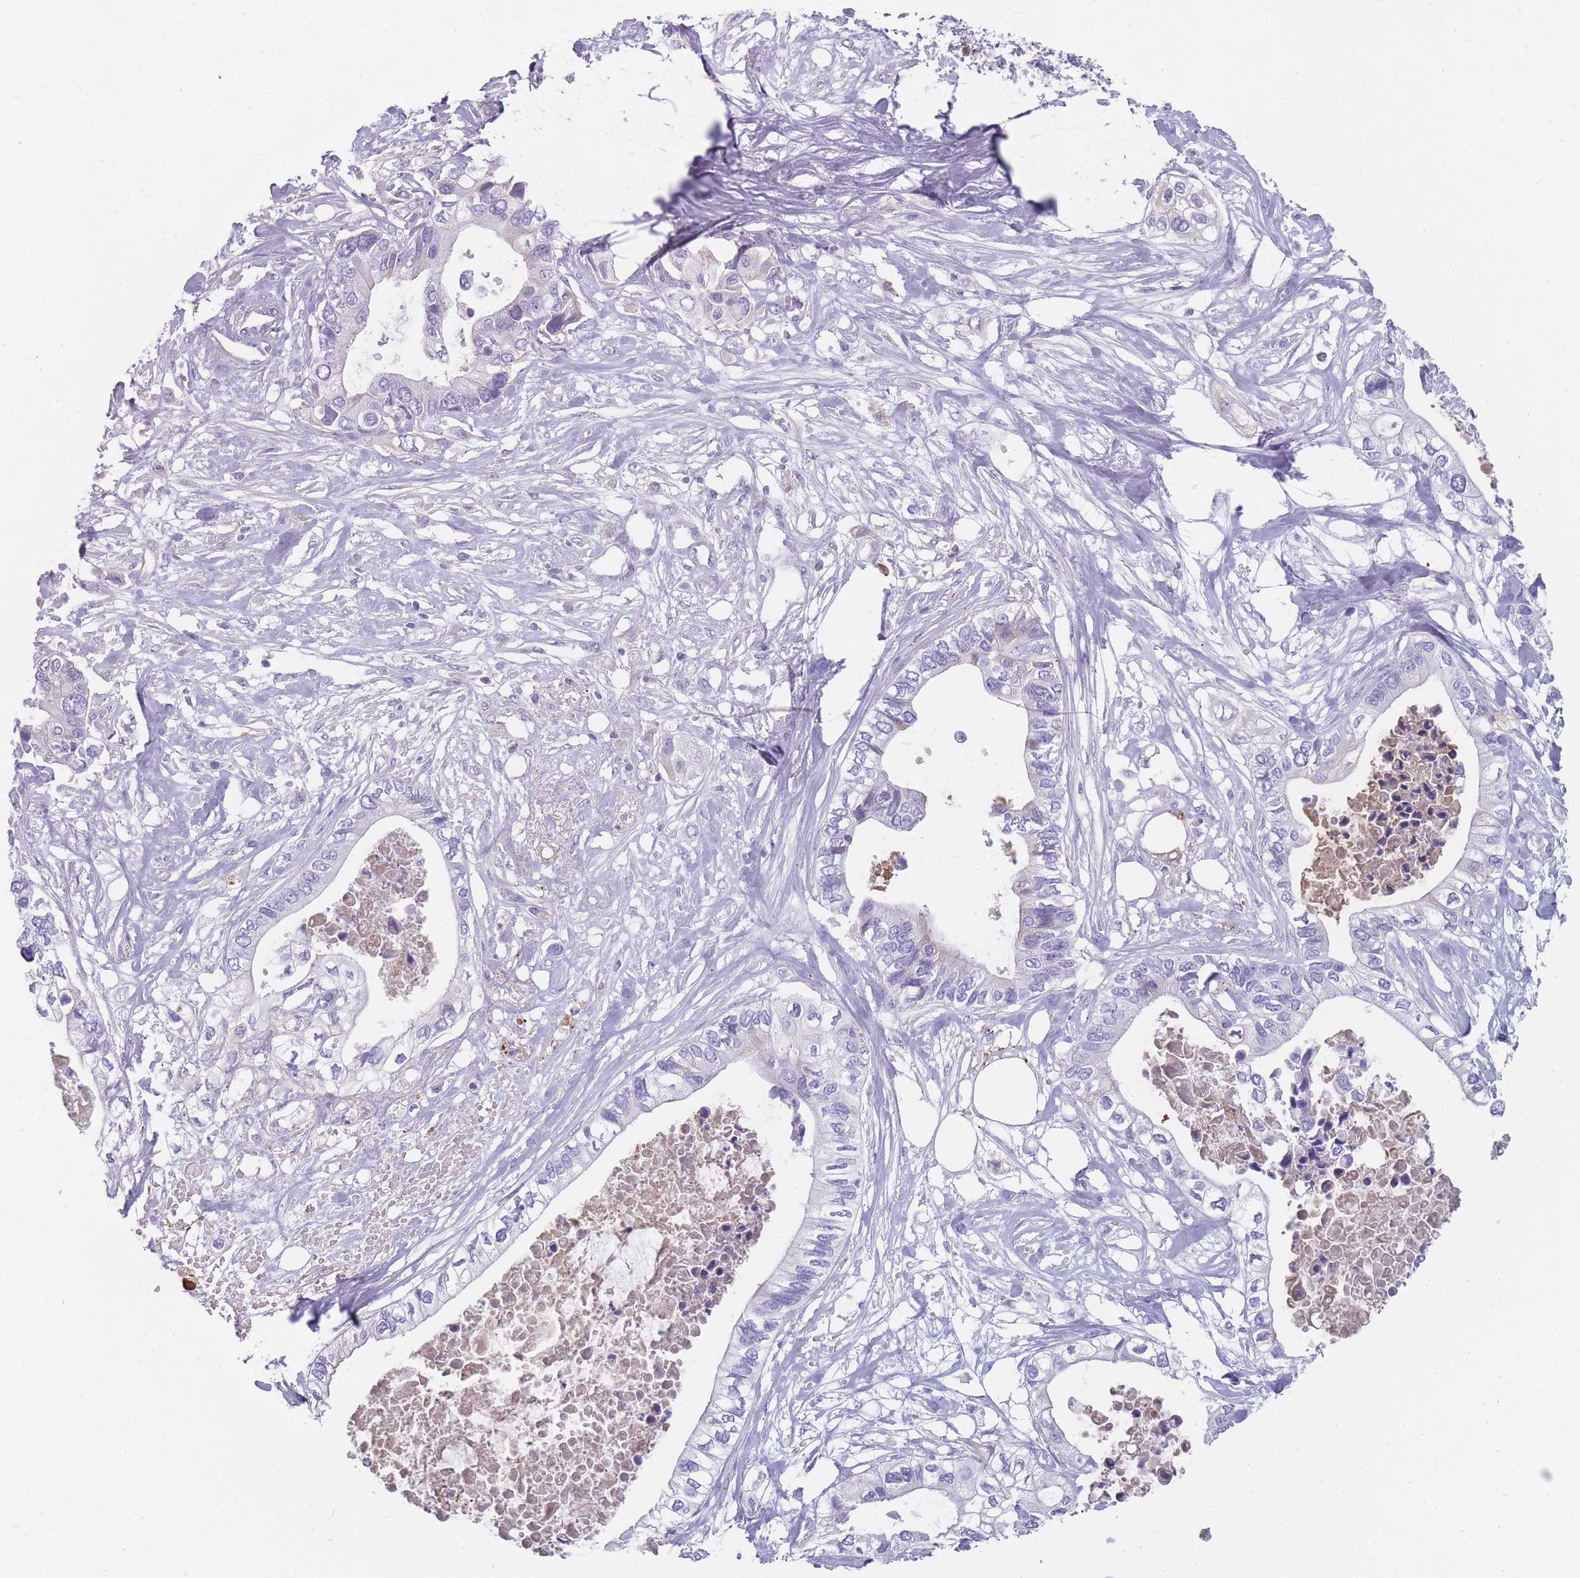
{"staining": {"intensity": "negative", "quantity": "none", "location": "none"}, "tissue": "pancreatic cancer", "cell_type": "Tumor cells", "image_type": "cancer", "snomed": [{"axis": "morphology", "description": "Adenocarcinoma, NOS"}, {"axis": "topography", "description": "Pancreas"}], "caption": "This is a photomicrograph of IHC staining of pancreatic adenocarcinoma, which shows no staining in tumor cells.", "gene": "CR1L", "patient": {"sex": "female", "age": 63}}